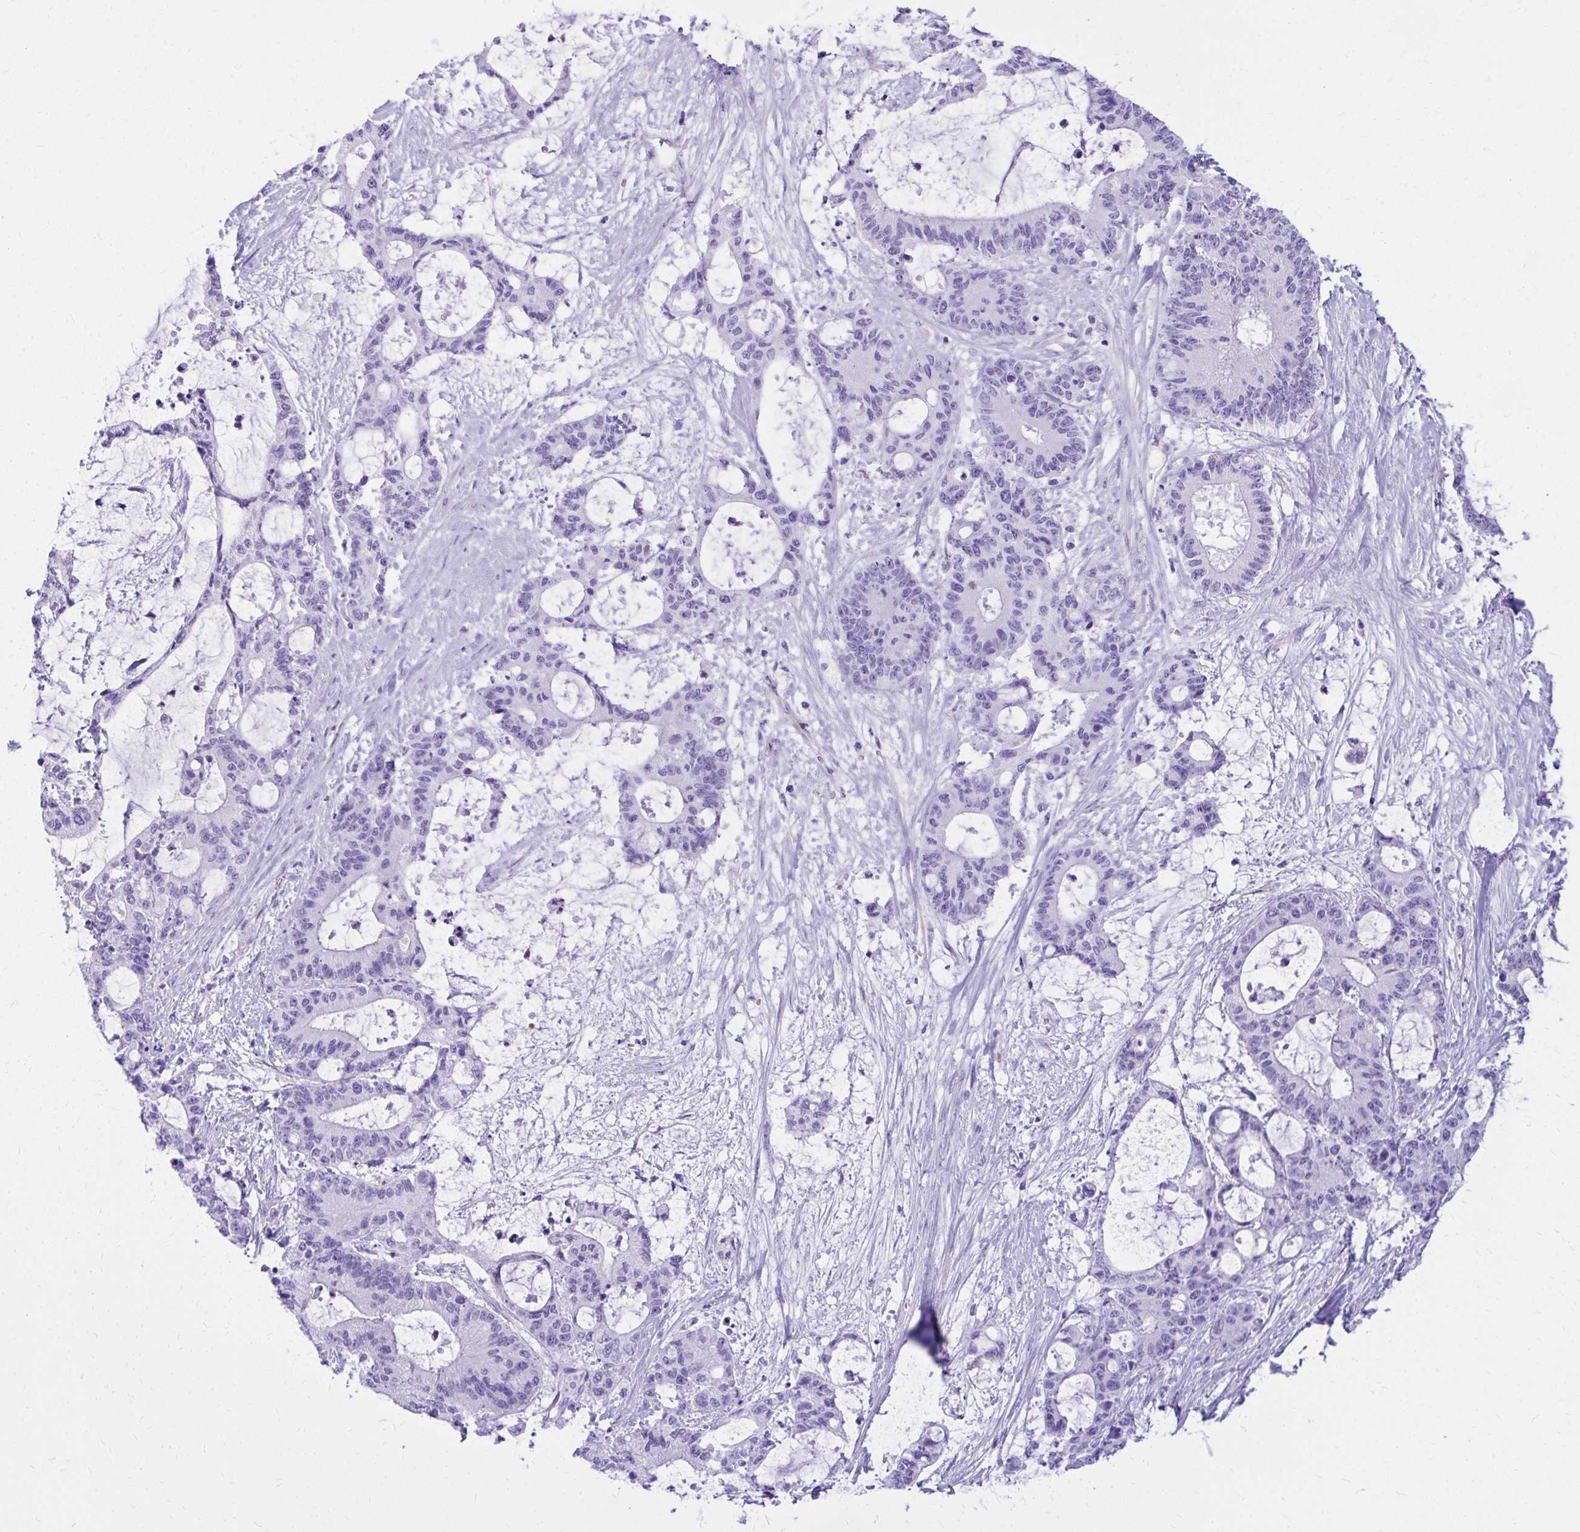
{"staining": {"intensity": "negative", "quantity": "none", "location": "none"}, "tissue": "liver cancer", "cell_type": "Tumor cells", "image_type": "cancer", "snomed": [{"axis": "morphology", "description": "Normal tissue, NOS"}, {"axis": "morphology", "description": "Cholangiocarcinoma"}, {"axis": "topography", "description": "Liver"}, {"axis": "topography", "description": "Peripheral nerve tissue"}], "caption": "DAB immunohistochemical staining of human liver cancer demonstrates no significant positivity in tumor cells. Nuclei are stained in blue.", "gene": "PELI3", "patient": {"sex": "female", "age": 73}}